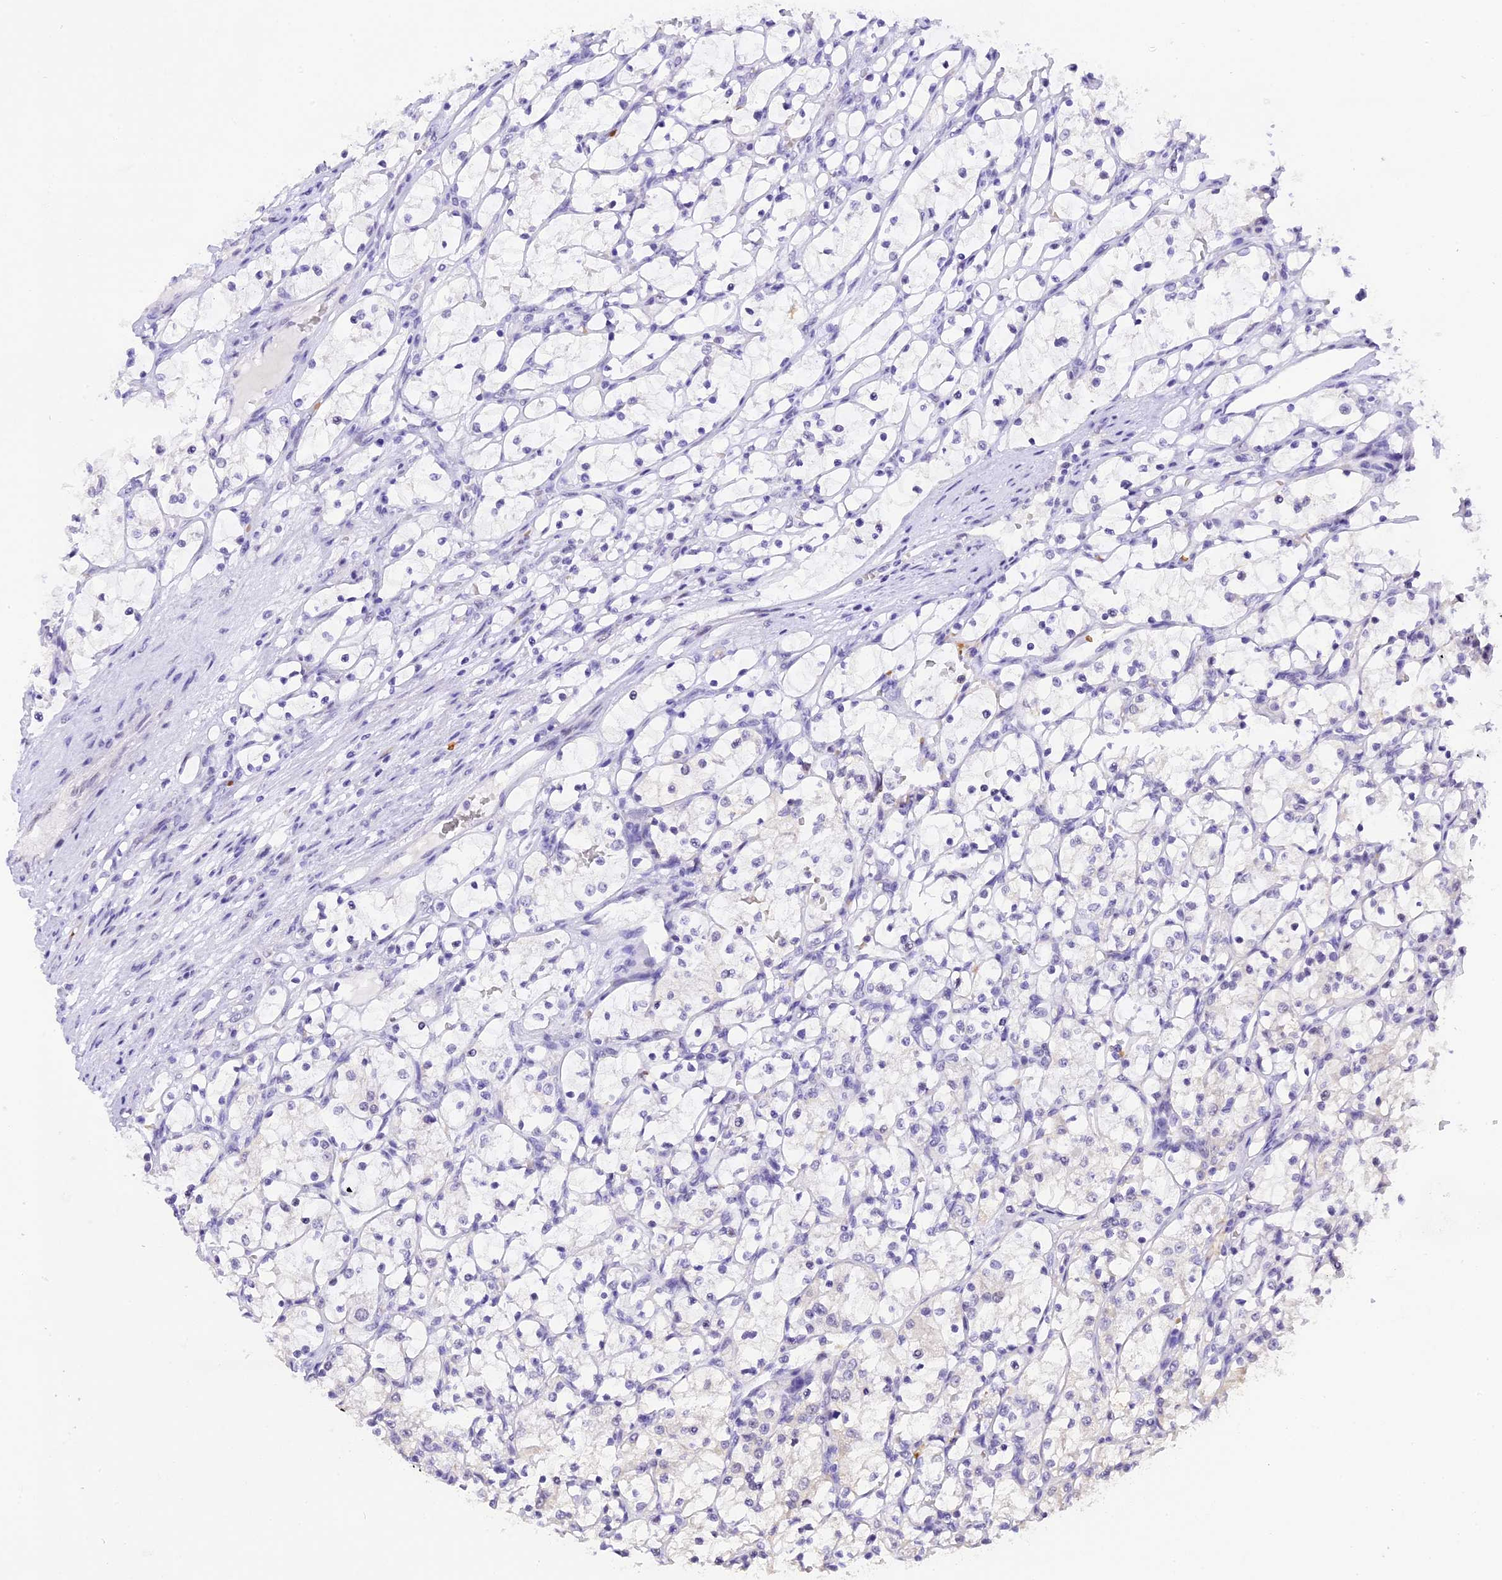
{"staining": {"intensity": "negative", "quantity": "none", "location": "none"}, "tissue": "renal cancer", "cell_type": "Tumor cells", "image_type": "cancer", "snomed": [{"axis": "morphology", "description": "Adenocarcinoma, NOS"}, {"axis": "topography", "description": "Kidney"}], "caption": "Histopathology image shows no protein positivity in tumor cells of adenocarcinoma (renal) tissue.", "gene": "AHSP", "patient": {"sex": "female", "age": 69}}